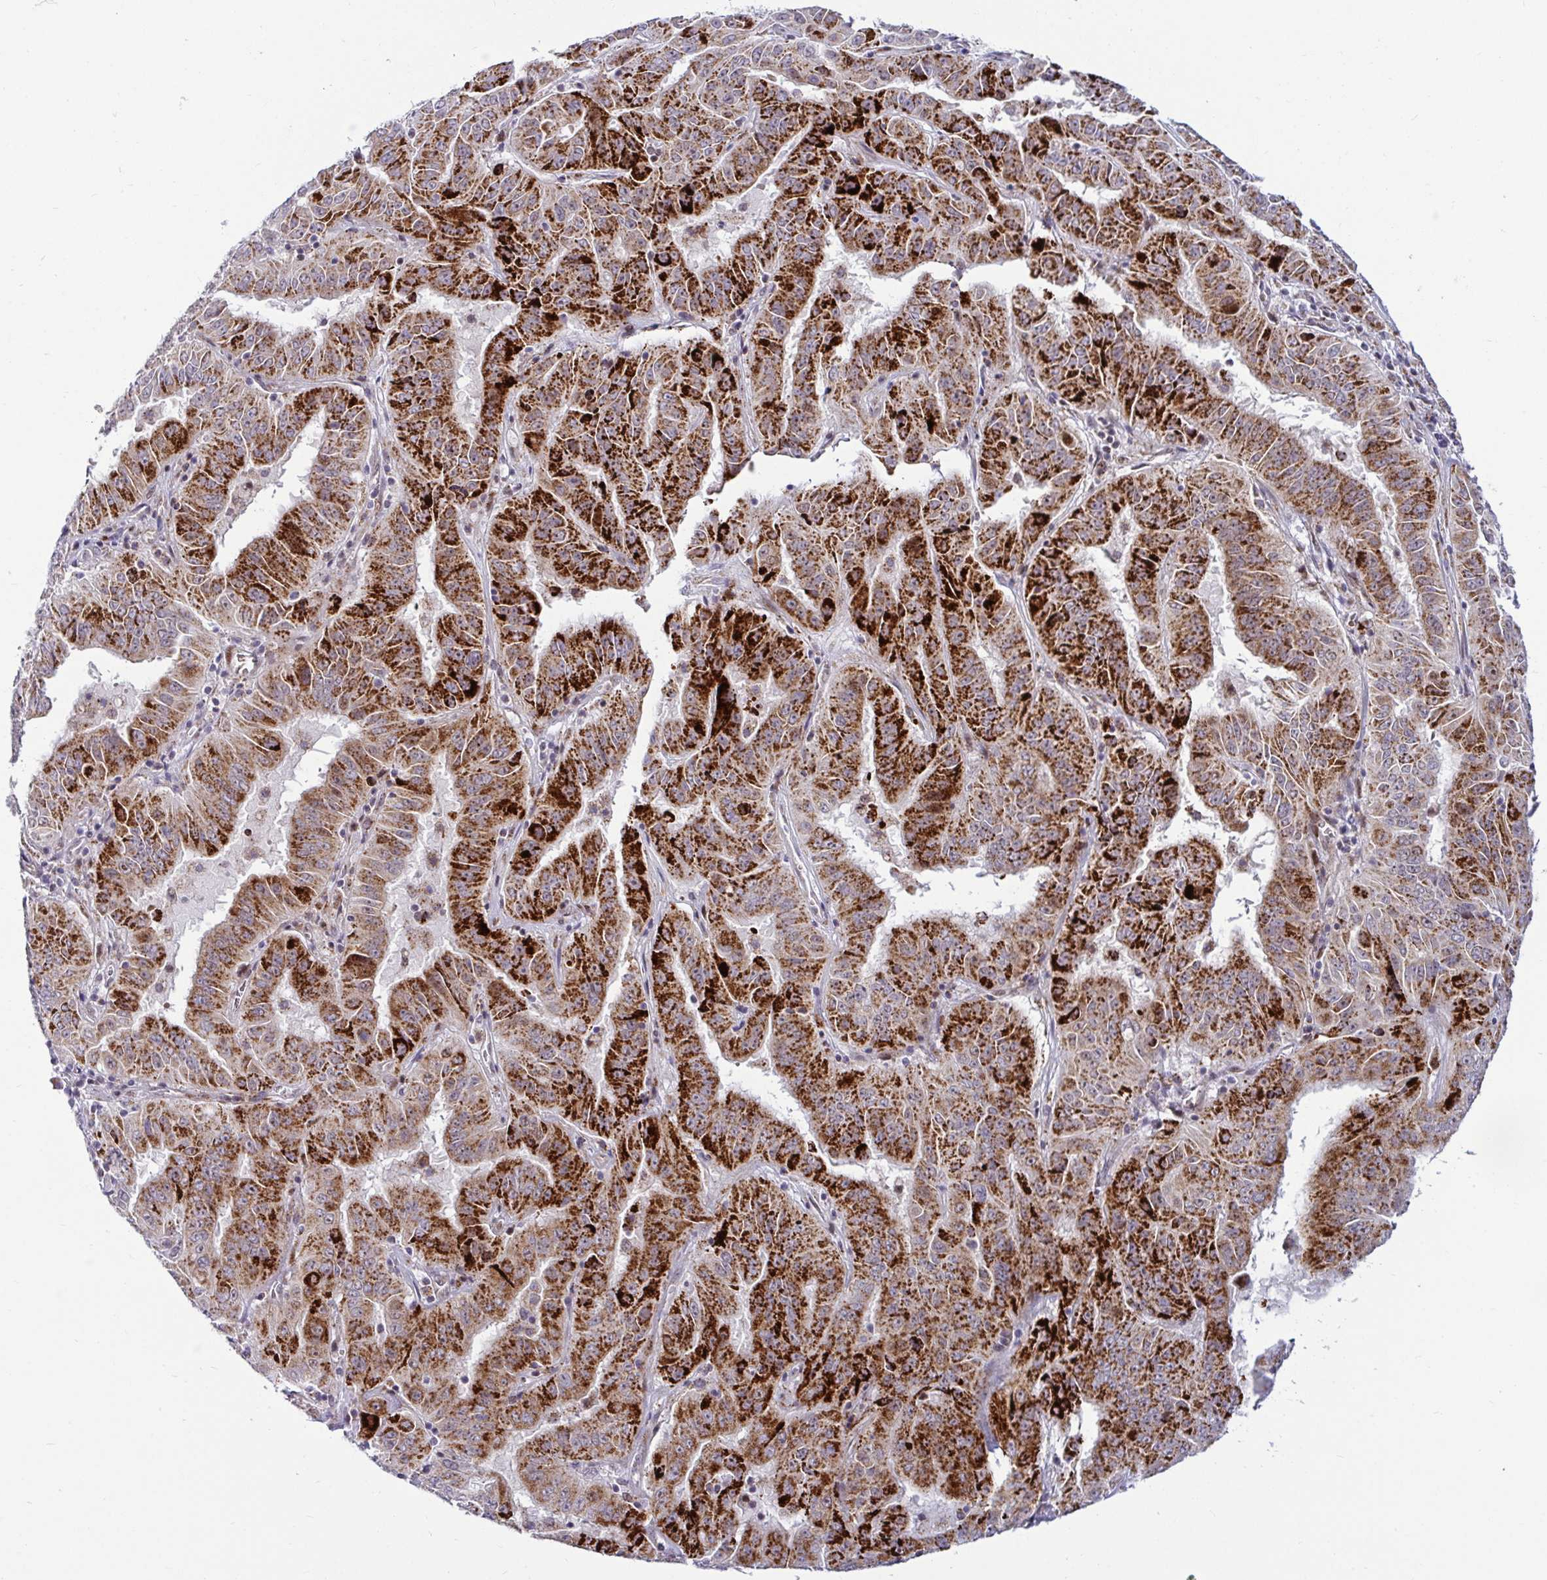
{"staining": {"intensity": "strong", "quantity": ">75%", "location": "cytoplasmic/membranous"}, "tissue": "pancreatic cancer", "cell_type": "Tumor cells", "image_type": "cancer", "snomed": [{"axis": "morphology", "description": "Adenocarcinoma, NOS"}, {"axis": "topography", "description": "Pancreas"}], "caption": "Pancreatic cancer tissue exhibits strong cytoplasmic/membranous staining in about >75% of tumor cells, visualized by immunohistochemistry.", "gene": "DZIP1", "patient": {"sex": "male", "age": 63}}